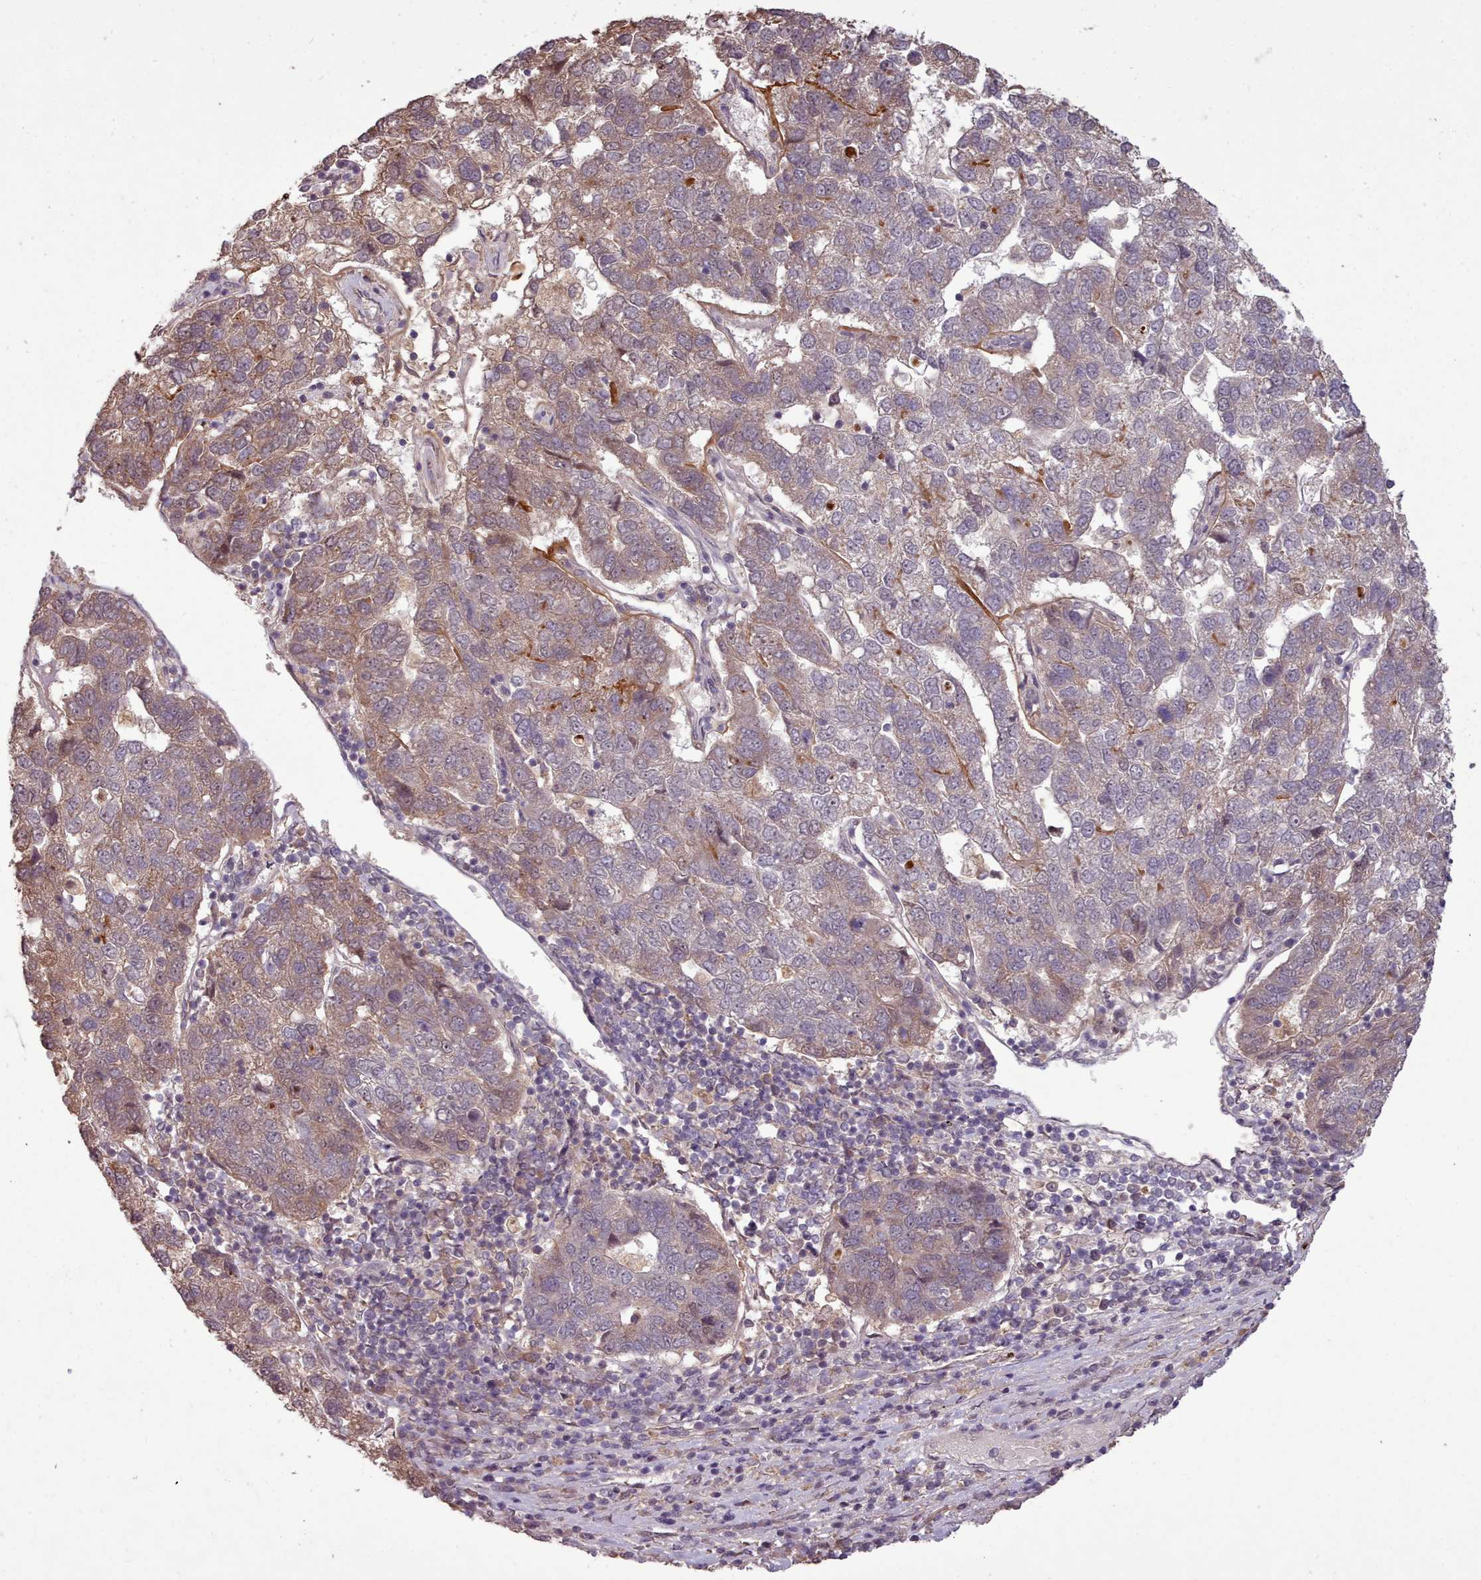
{"staining": {"intensity": "moderate", "quantity": "25%-75%", "location": "cytoplasmic/membranous"}, "tissue": "pancreatic cancer", "cell_type": "Tumor cells", "image_type": "cancer", "snomed": [{"axis": "morphology", "description": "Adenocarcinoma, NOS"}, {"axis": "topography", "description": "Pancreas"}], "caption": "Tumor cells show moderate cytoplasmic/membranous staining in about 25%-75% of cells in pancreatic adenocarcinoma.", "gene": "CDC6", "patient": {"sex": "female", "age": 61}}